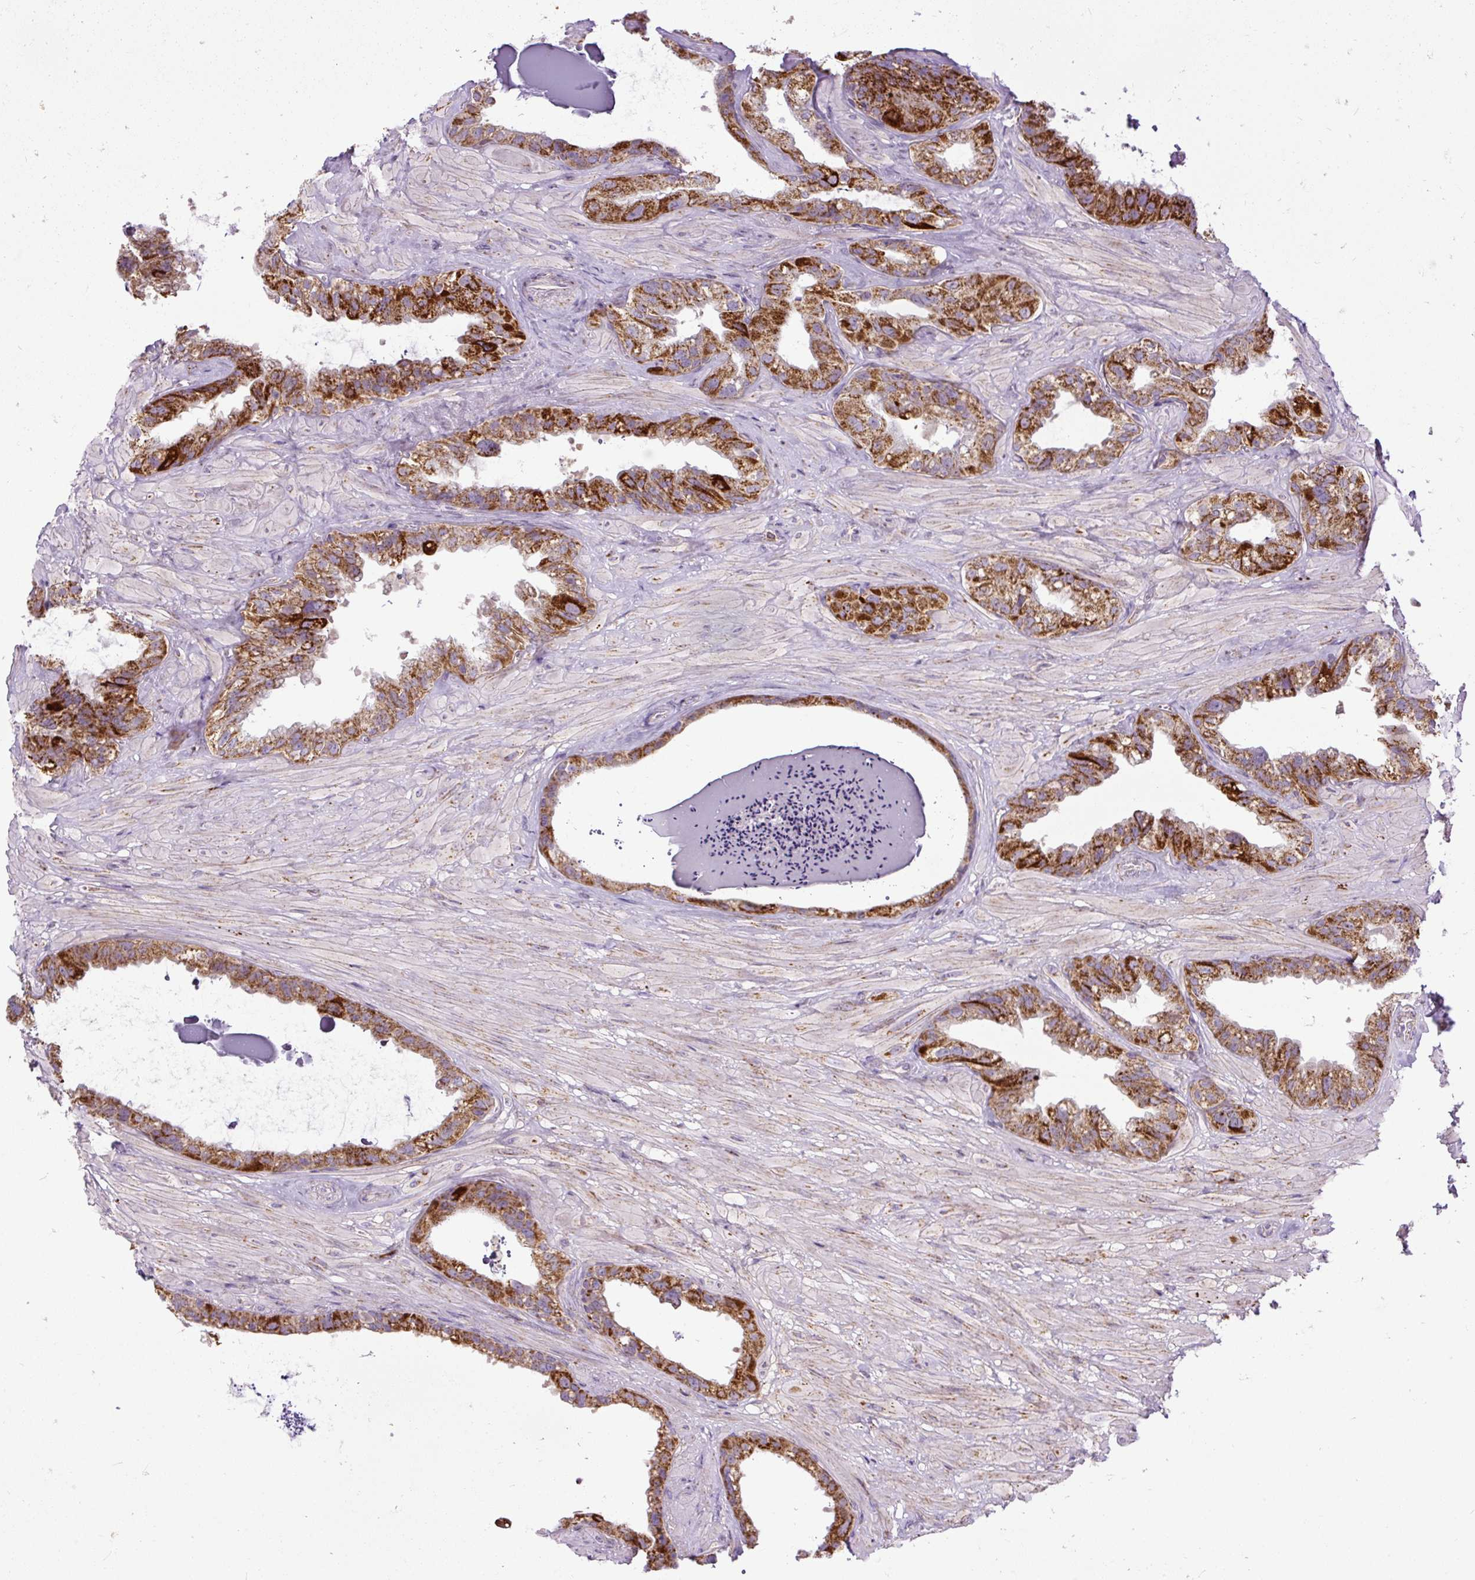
{"staining": {"intensity": "strong", "quantity": ">75%", "location": "cytoplasmic/membranous"}, "tissue": "seminal vesicle", "cell_type": "Glandular cells", "image_type": "normal", "snomed": [{"axis": "morphology", "description": "Normal tissue, NOS"}, {"axis": "topography", "description": "Seminal veicle"}, {"axis": "topography", "description": "Peripheral nerve tissue"}], "caption": "High-power microscopy captured an immunohistochemistry histopathology image of benign seminal vesicle, revealing strong cytoplasmic/membranous expression in approximately >75% of glandular cells. The staining was performed using DAB to visualize the protein expression in brown, while the nuclei were stained in blue with hematoxylin (Magnification: 20x).", "gene": "TM2D3", "patient": {"sex": "male", "age": 76}}